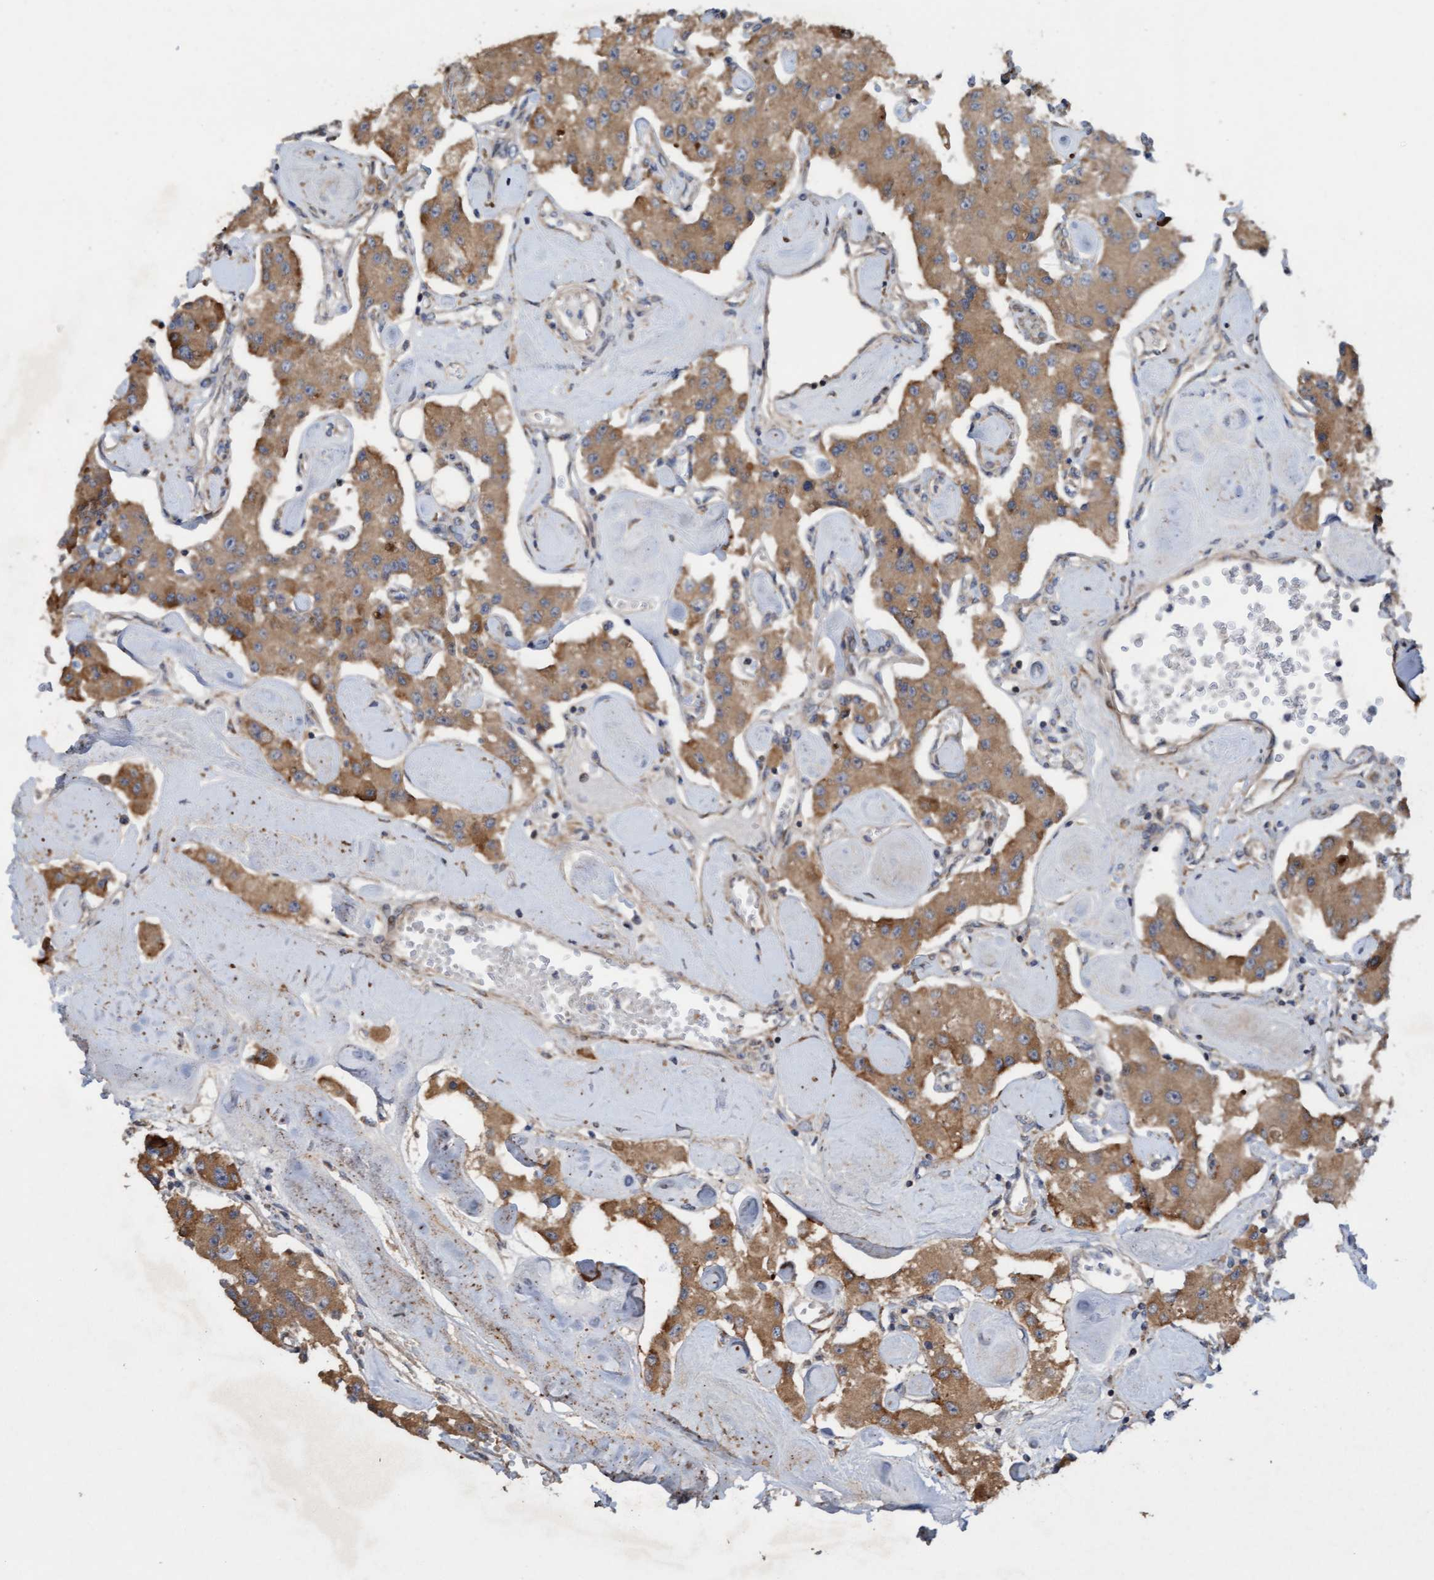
{"staining": {"intensity": "moderate", "quantity": ">75%", "location": "cytoplasmic/membranous"}, "tissue": "carcinoid", "cell_type": "Tumor cells", "image_type": "cancer", "snomed": [{"axis": "morphology", "description": "Carcinoid, malignant, NOS"}, {"axis": "topography", "description": "Pancreas"}], "caption": "The photomicrograph reveals immunohistochemical staining of carcinoid. There is moderate cytoplasmic/membranous staining is appreciated in approximately >75% of tumor cells. (DAB = brown stain, brightfield microscopy at high magnification).", "gene": "ELP5", "patient": {"sex": "male", "age": 41}}